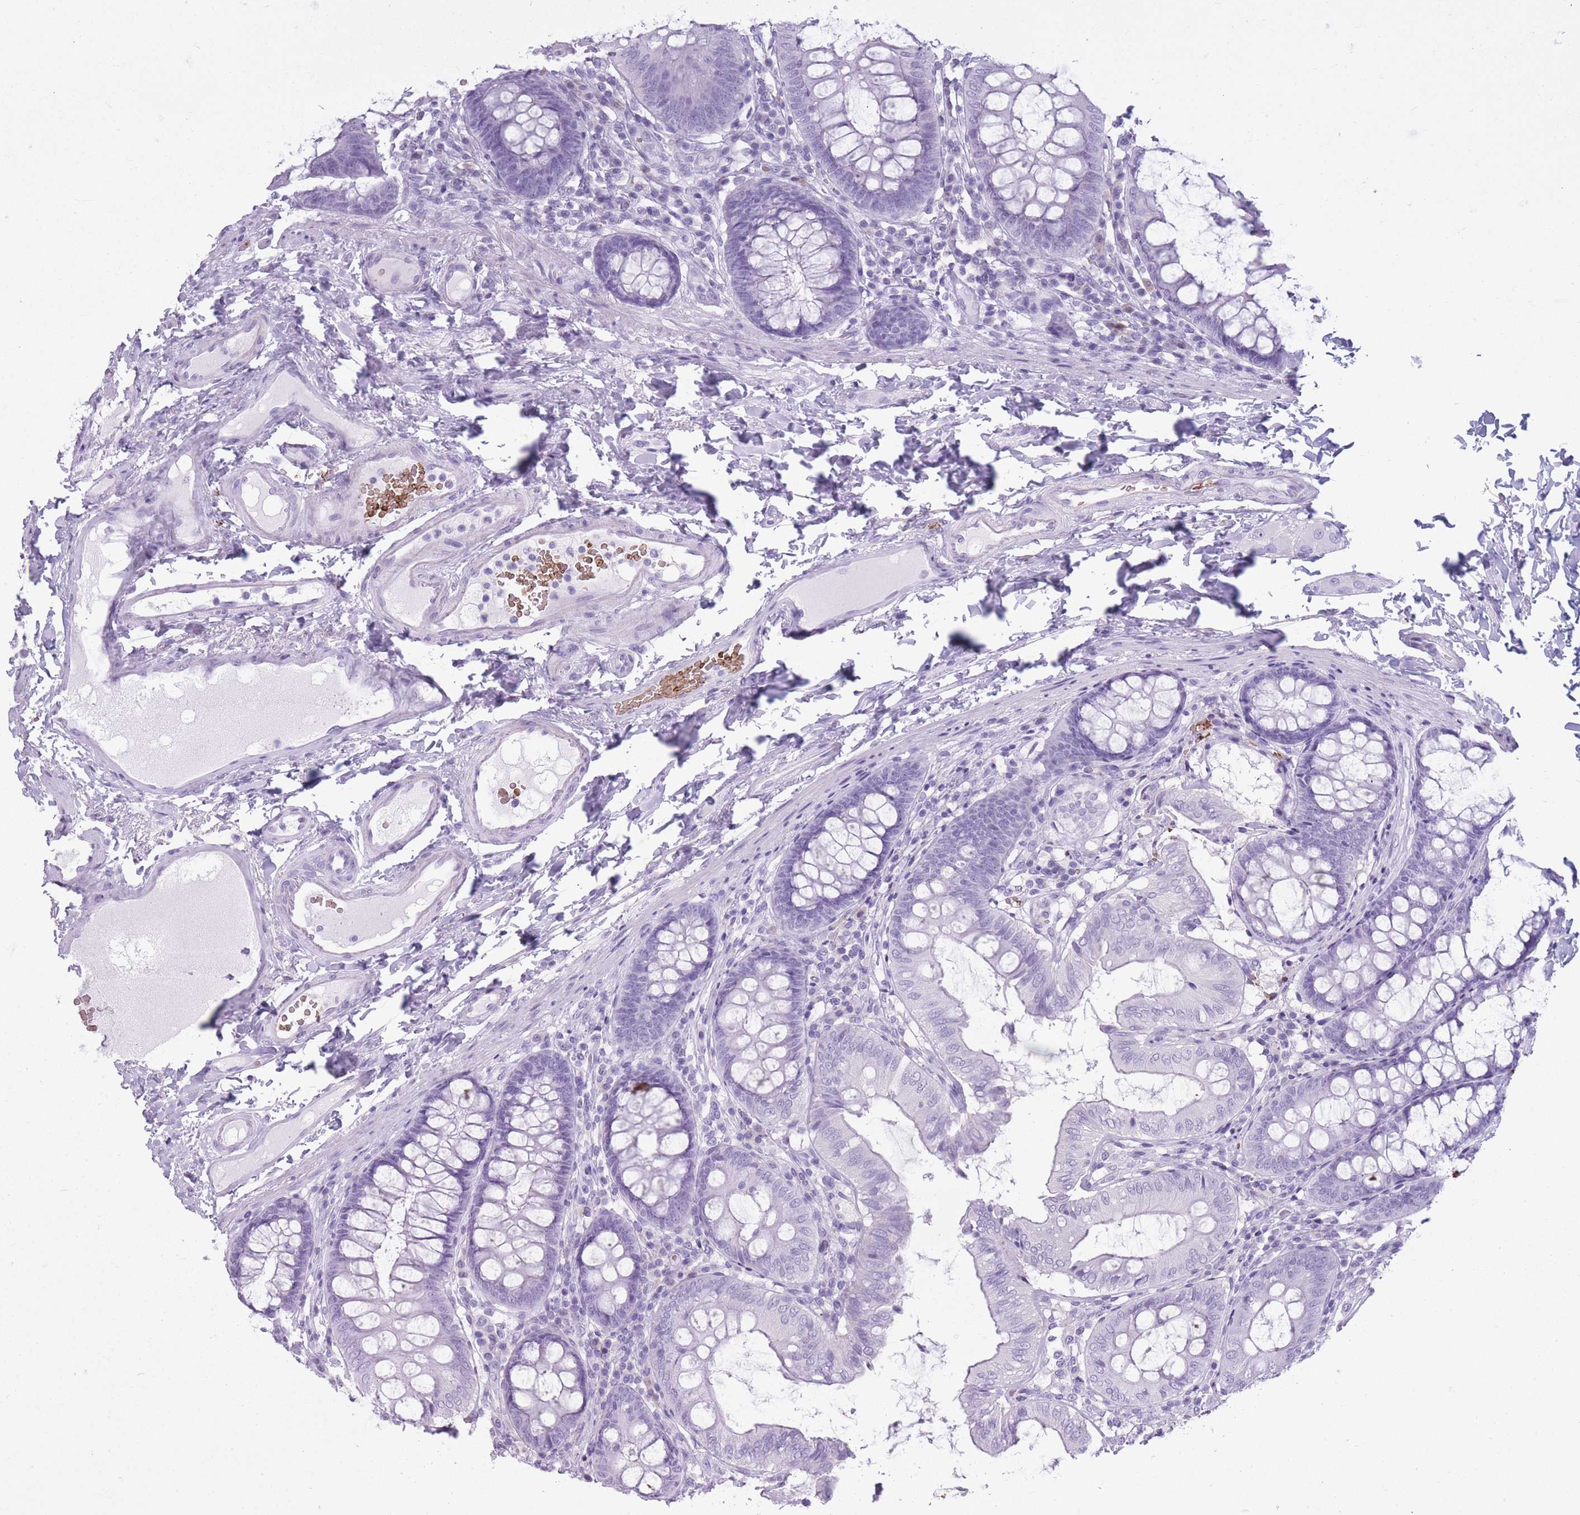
{"staining": {"intensity": "negative", "quantity": "none", "location": "none"}, "tissue": "colon", "cell_type": "Endothelial cells", "image_type": "normal", "snomed": [{"axis": "morphology", "description": "Normal tissue, NOS"}, {"axis": "topography", "description": "Colon"}], "caption": "Immunohistochemical staining of benign colon shows no significant staining in endothelial cells. (IHC, brightfield microscopy, high magnification).", "gene": "OR7C1", "patient": {"sex": "male", "age": 84}}